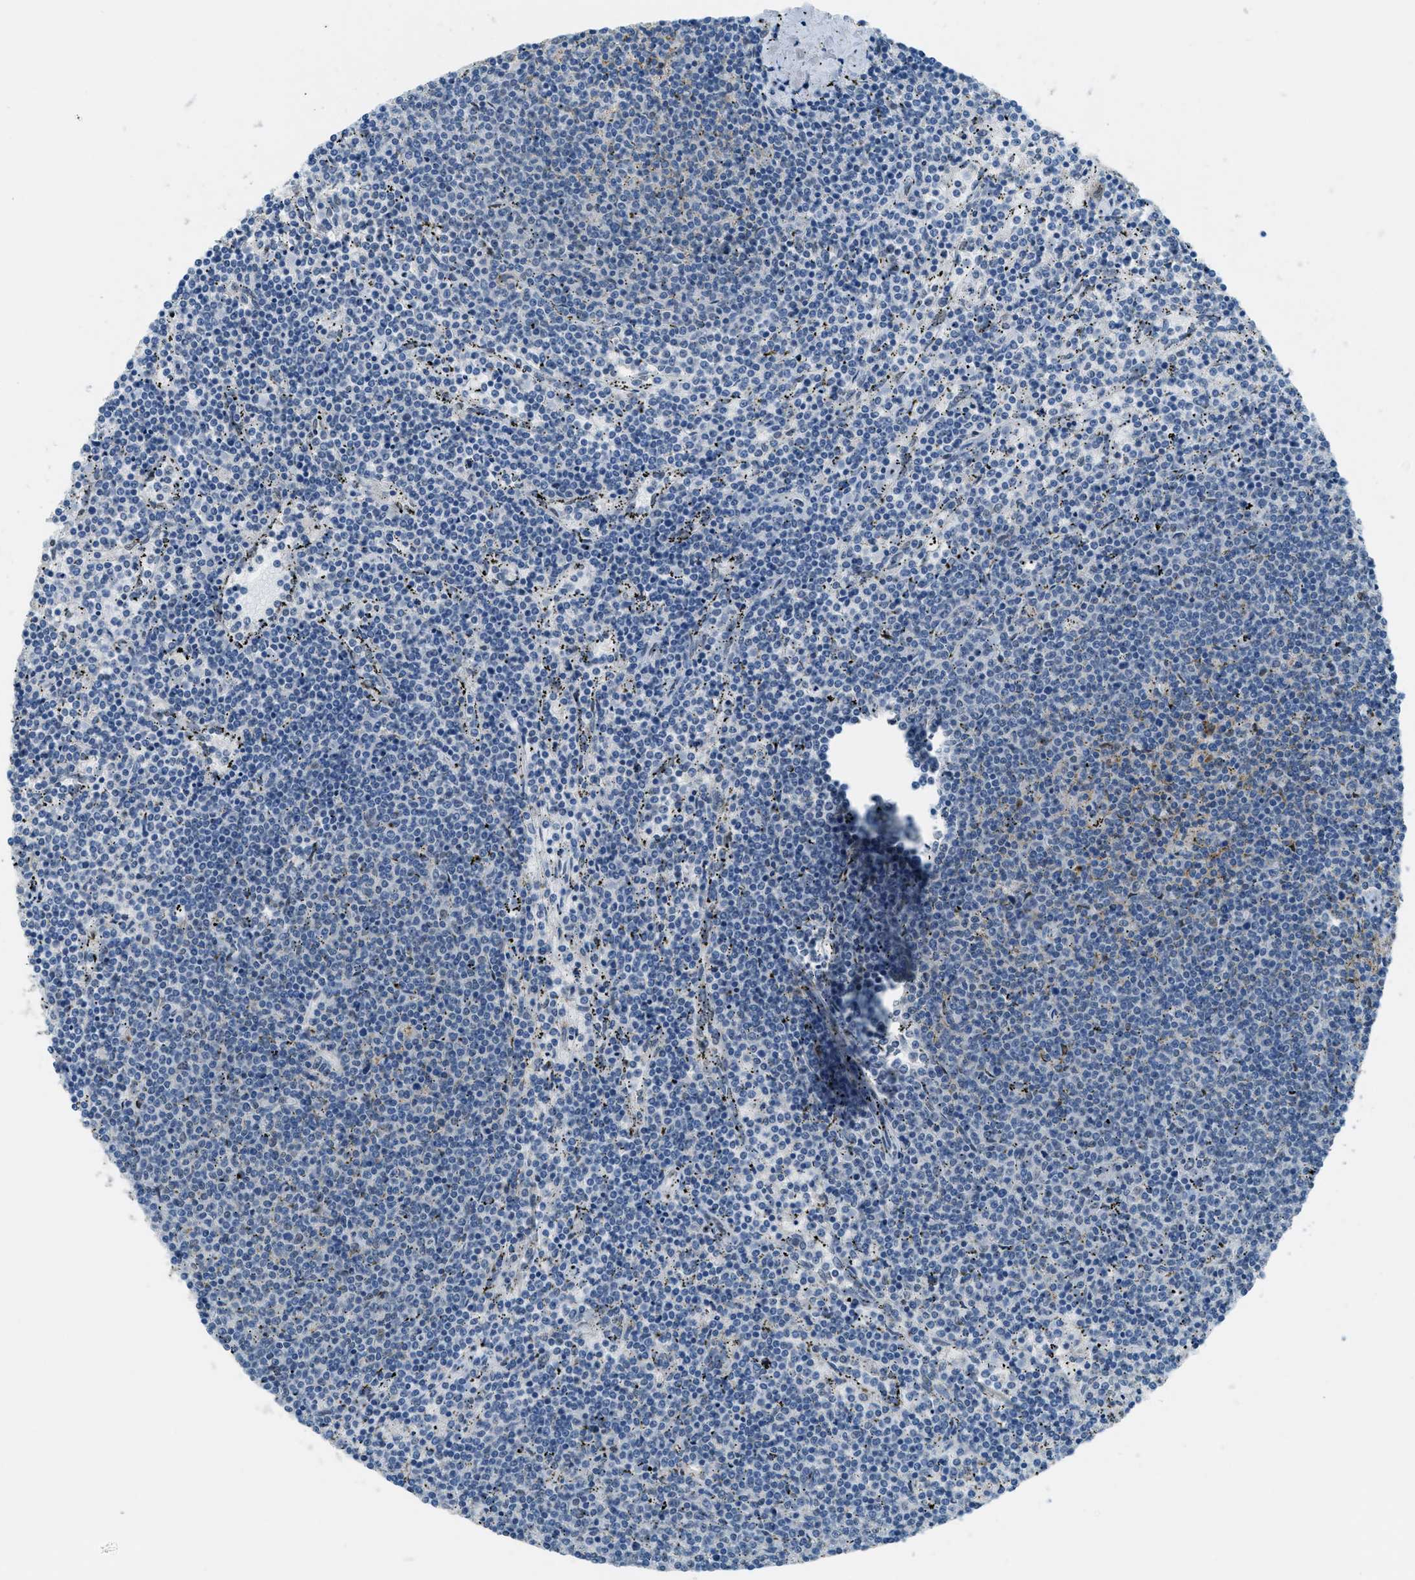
{"staining": {"intensity": "negative", "quantity": "none", "location": "none"}, "tissue": "lymphoma", "cell_type": "Tumor cells", "image_type": "cancer", "snomed": [{"axis": "morphology", "description": "Malignant lymphoma, non-Hodgkin's type, Low grade"}, {"axis": "topography", "description": "Spleen"}], "caption": "This is an IHC image of malignant lymphoma, non-Hodgkin's type (low-grade). There is no staining in tumor cells.", "gene": "TTC13", "patient": {"sex": "female", "age": 50}}